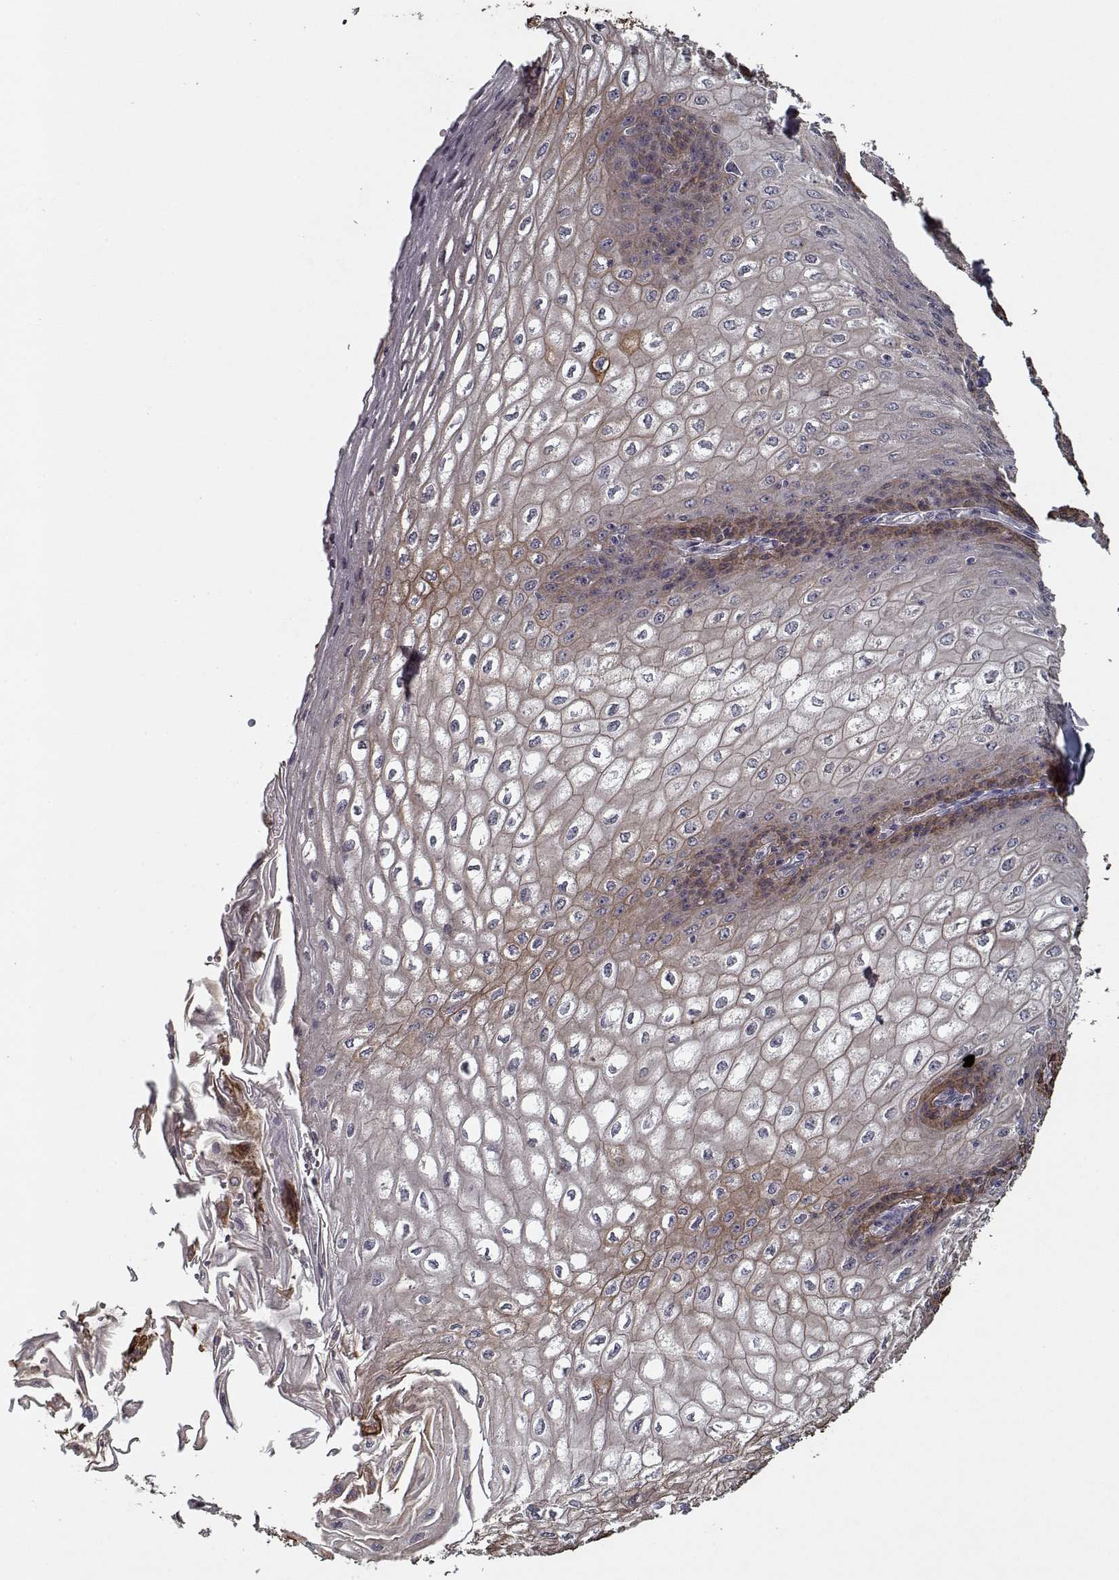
{"staining": {"intensity": "moderate", "quantity": "<25%", "location": "cytoplasmic/membranous"}, "tissue": "esophagus", "cell_type": "Squamous epithelial cells", "image_type": "normal", "snomed": [{"axis": "morphology", "description": "Normal tissue, NOS"}, {"axis": "topography", "description": "Esophagus"}], "caption": "Protein expression analysis of normal esophagus demonstrates moderate cytoplasmic/membranous staining in approximately <25% of squamous epithelial cells.", "gene": "NLK", "patient": {"sex": "male", "age": 58}}